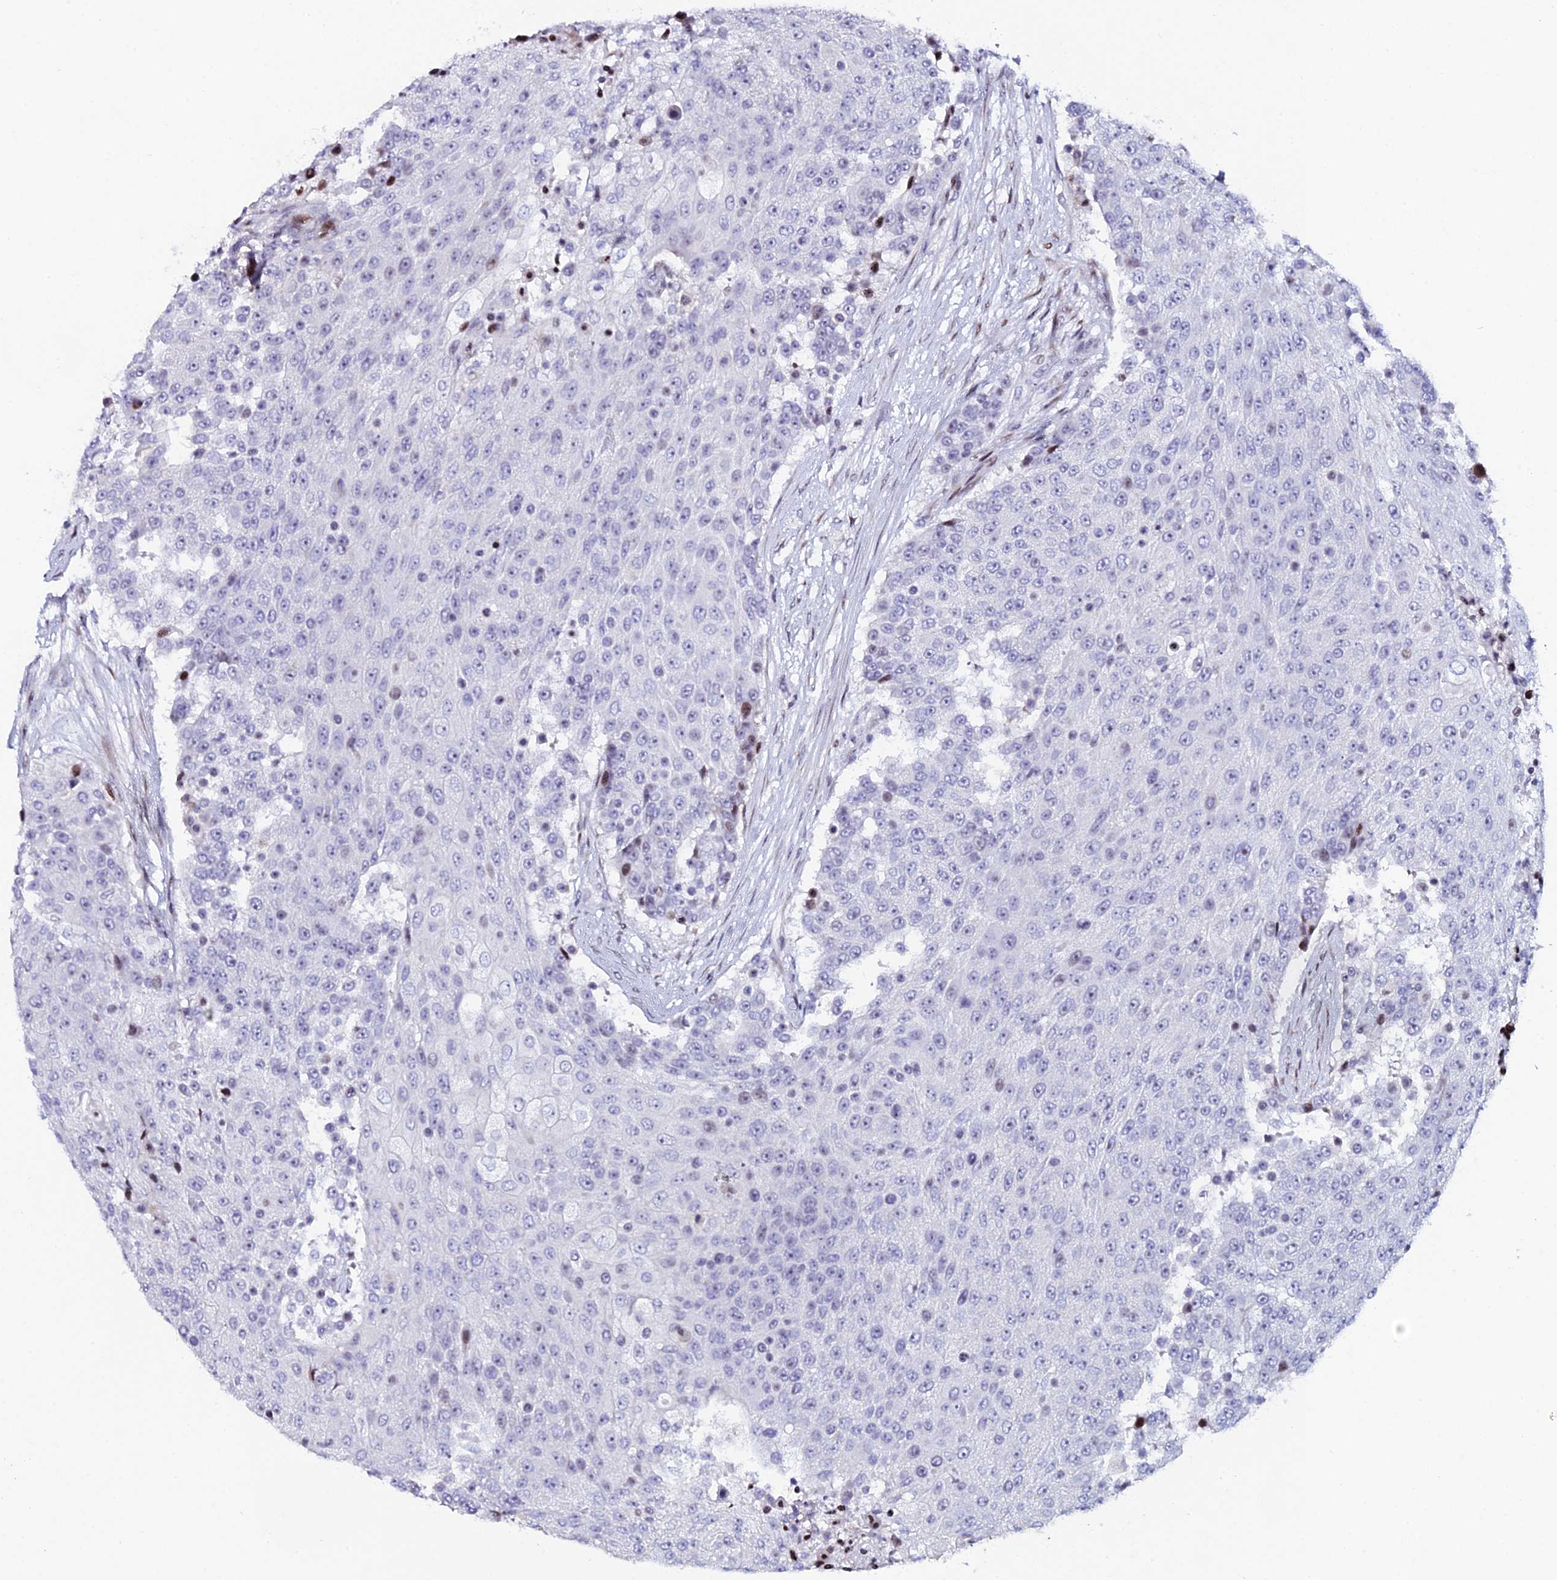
{"staining": {"intensity": "moderate", "quantity": "<25%", "location": "nuclear"}, "tissue": "urothelial cancer", "cell_type": "Tumor cells", "image_type": "cancer", "snomed": [{"axis": "morphology", "description": "Urothelial carcinoma, High grade"}, {"axis": "topography", "description": "Urinary bladder"}], "caption": "High-grade urothelial carcinoma stained with a brown dye displays moderate nuclear positive staining in about <25% of tumor cells.", "gene": "MYNN", "patient": {"sex": "female", "age": 63}}